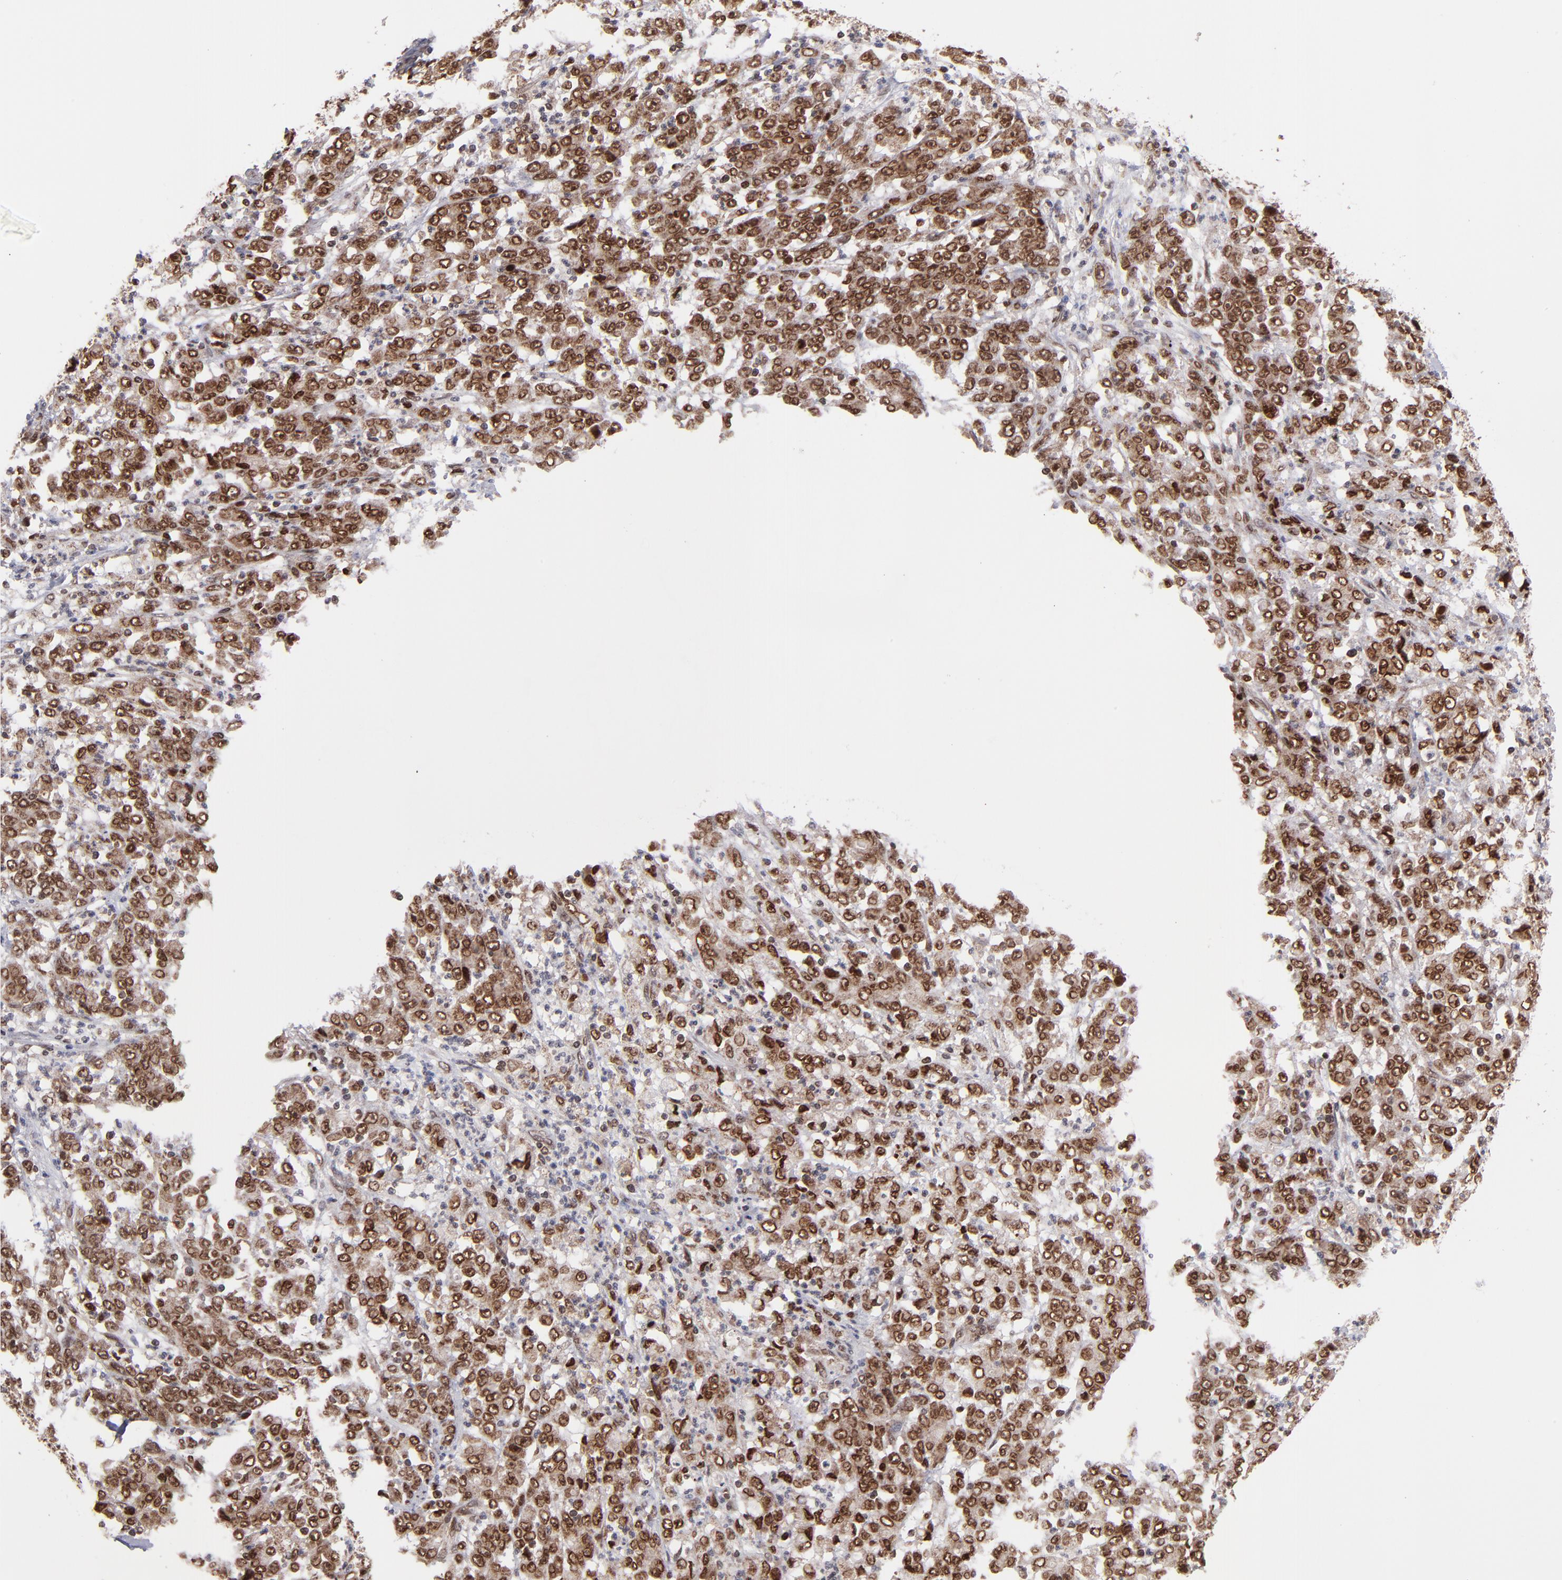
{"staining": {"intensity": "moderate", "quantity": ">75%", "location": "cytoplasmic/membranous,nuclear"}, "tissue": "stomach cancer", "cell_type": "Tumor cells", "image_type": "cancer", "snomed": [{"axis": "morphology", "description": "Adenocarcinoma, NOS"}, {"axis": "topography", "description": "Stomach, lower"}], "caption": "IHC (DAB) staining of stomach cancer displays moderate cytoplasmic/membranous and nuclear protein staining in approximately >75% of tumor cells.", "gene": "TOP1MT", "patient": {"sex": "female", "age": 71}}